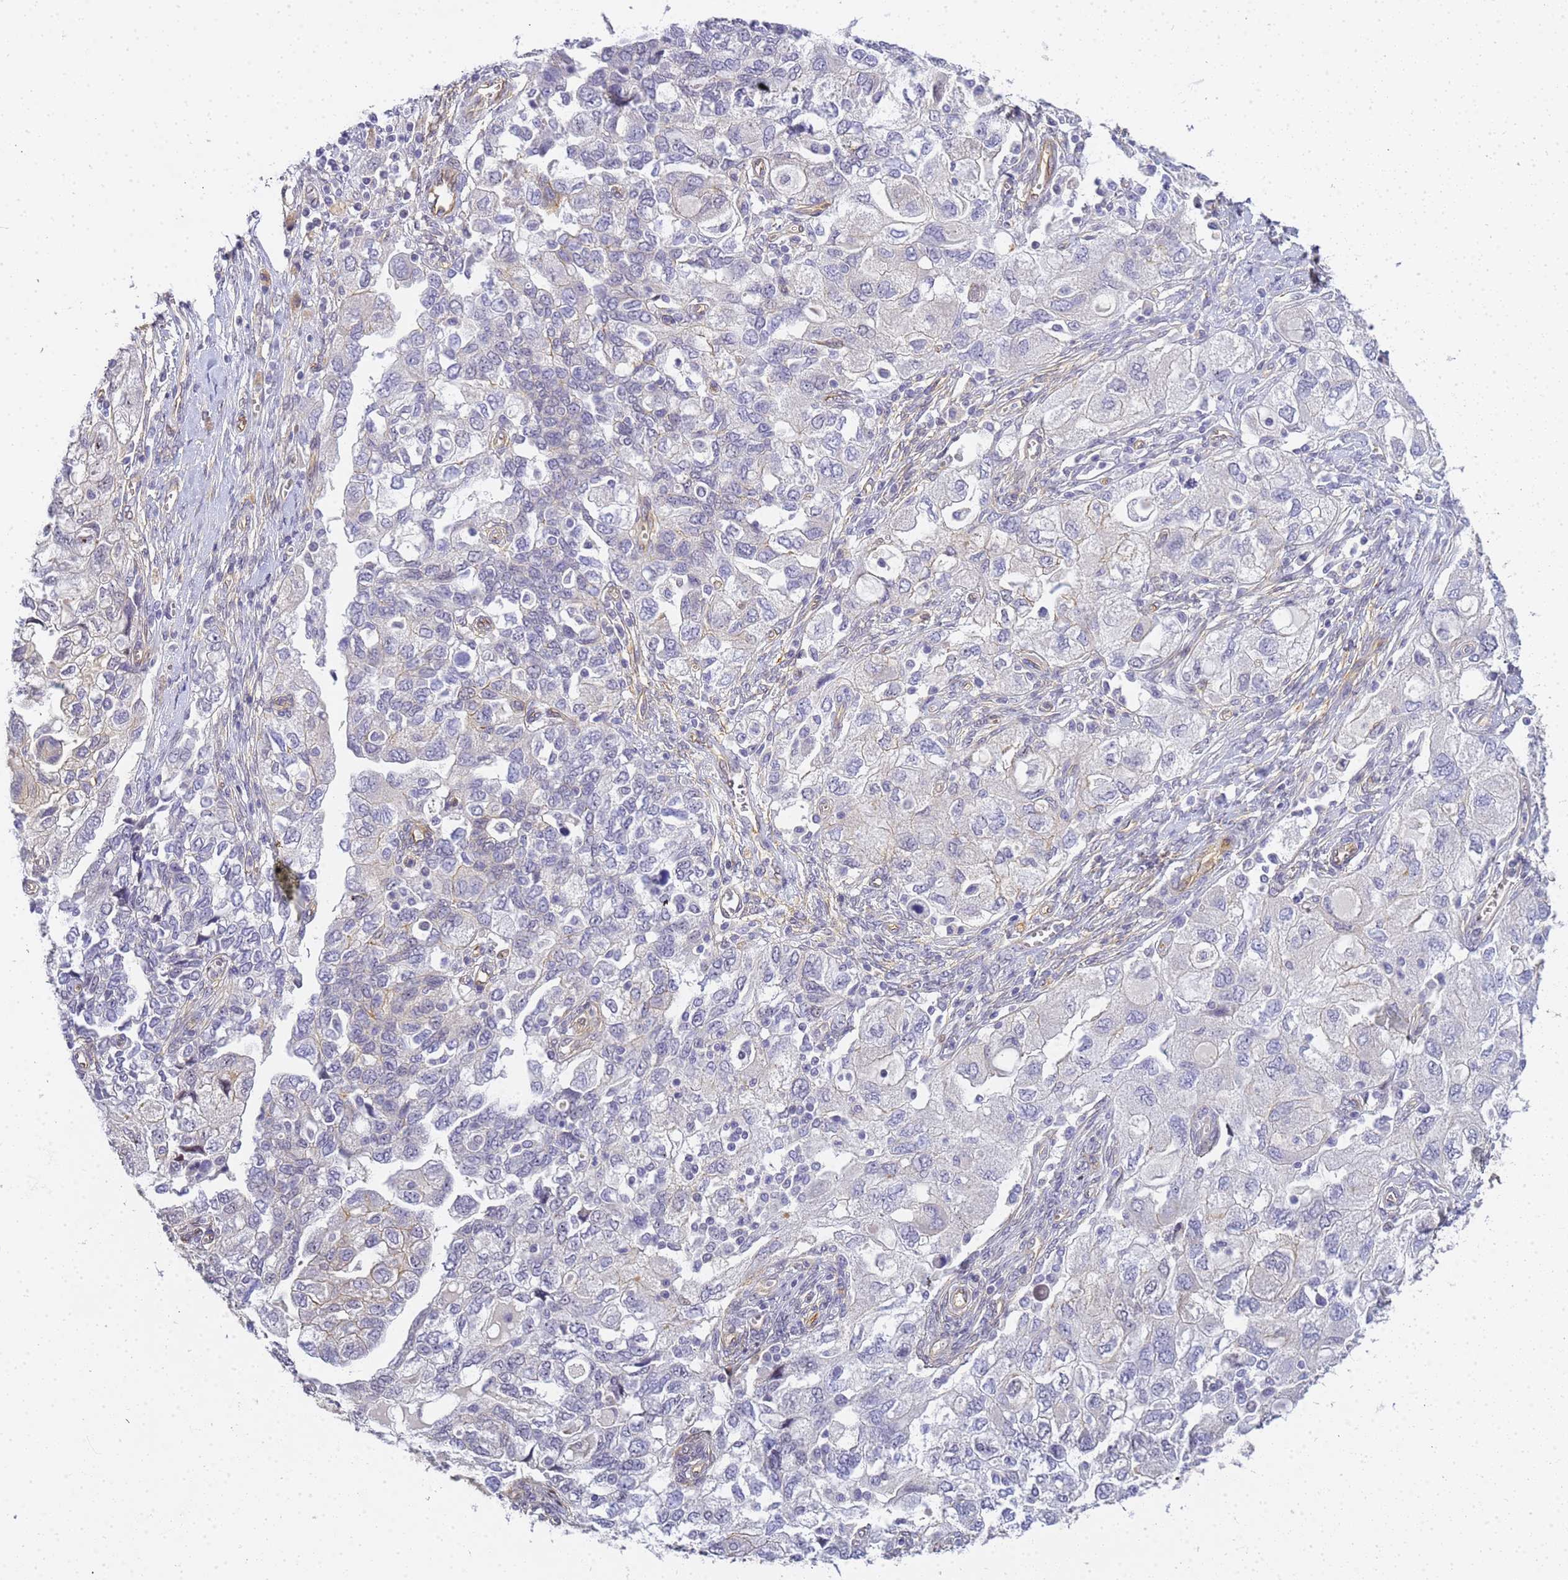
{"staining": {"intensity": "negative", "quantity": "none", "location": "none"}, "tissue": "ovarian cancer", "cell_type": "Tumor cells", "image_type": "cancer", "snomed": [{"axis": "morphology", "description": "Carcinoma, NOS"}, {"axis": "morphology", "description": "Cystadenocarcinoma, serous, NOS"}, {"axis": "topography", "description": "Ovary"}], "caption": "IHC of carcinoma (ovarian) exhibits no positivity in tumor cells.", "gene": "GON4L", "patient": {"sex": "female", "age": 69}}